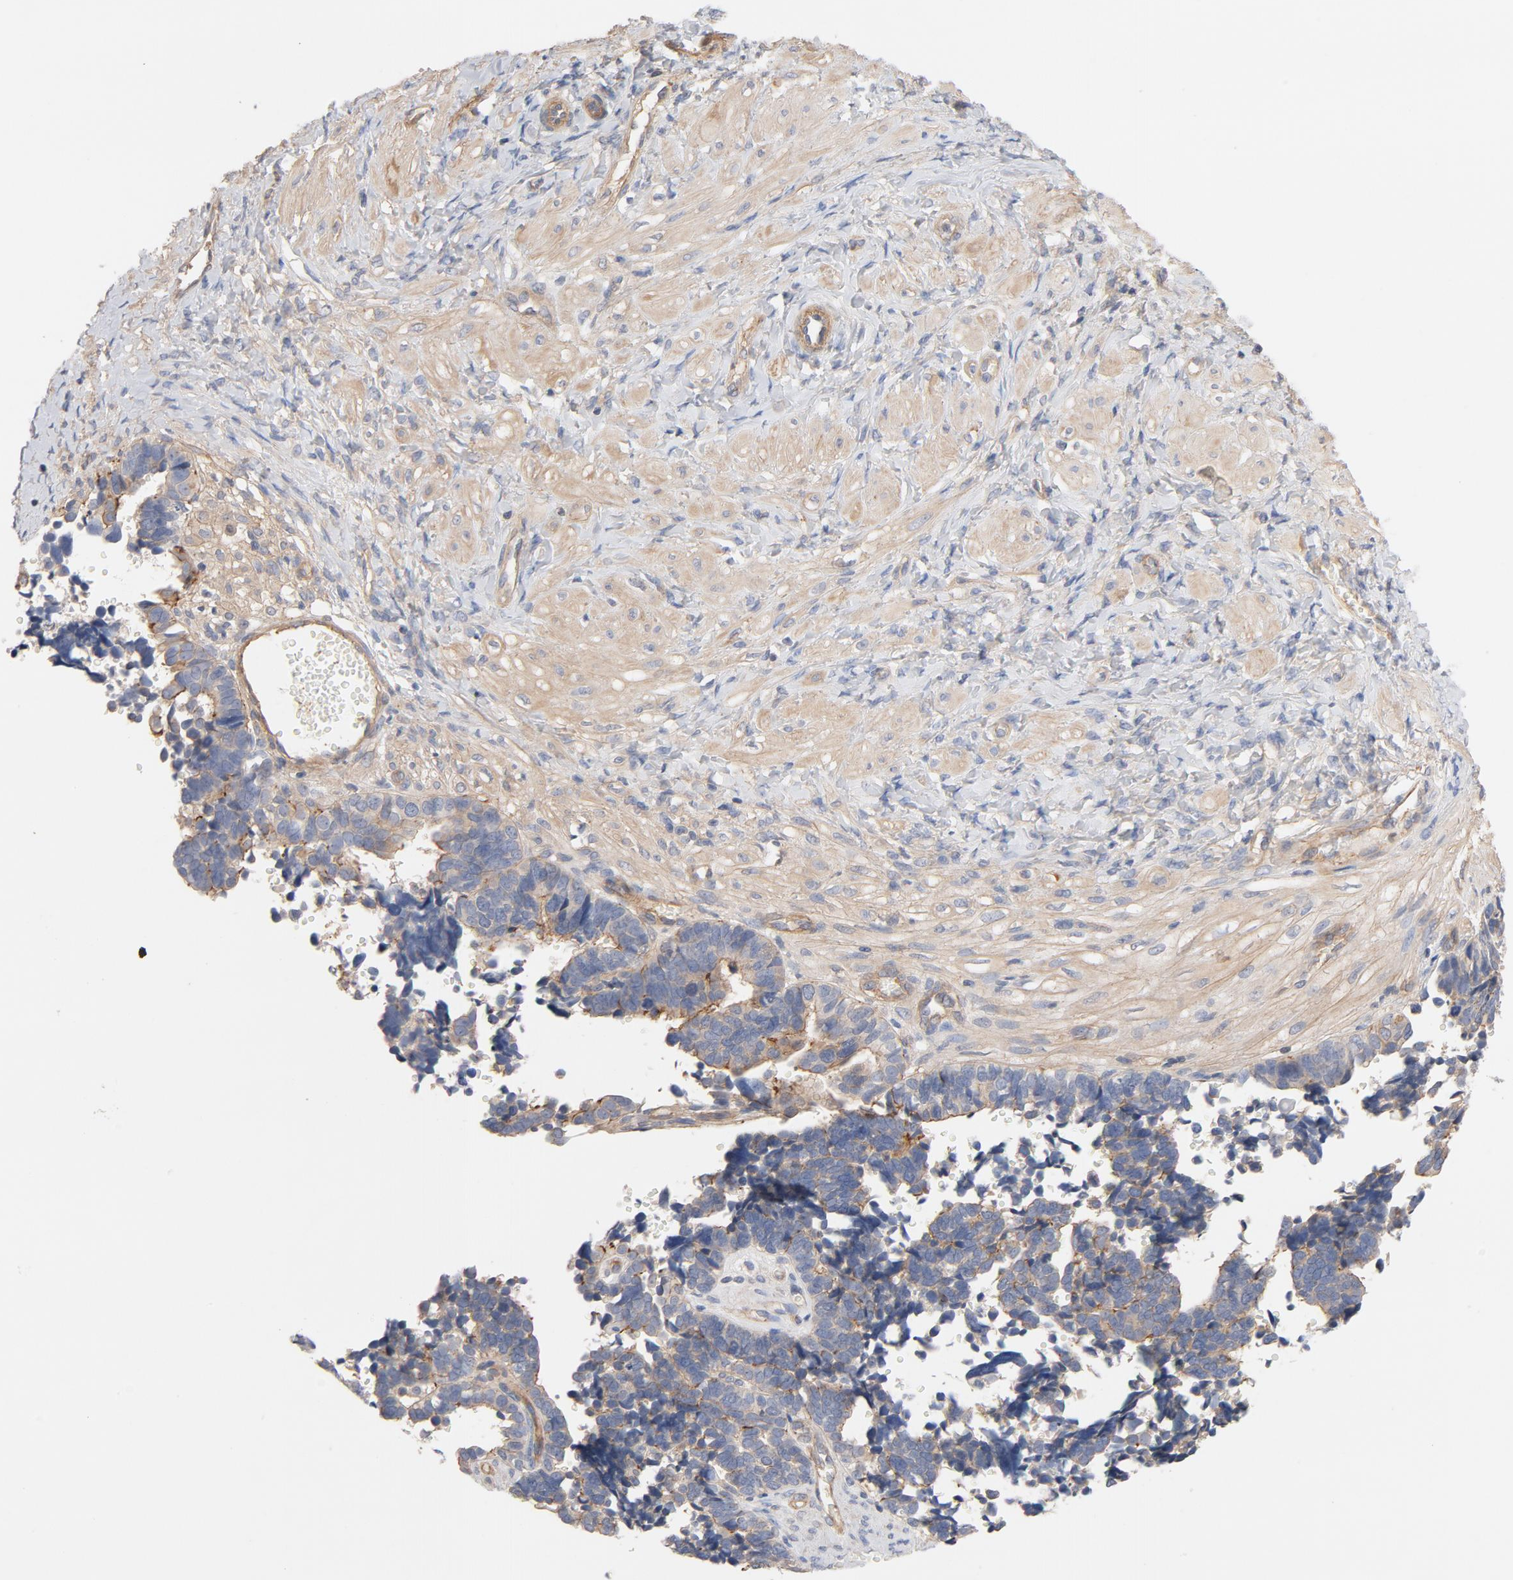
{"staining": {"intensity": "moderate", "quantity": ">75%", "location": "cytoplasmic/membranous"}, "tissue": "ovarian cancer", "cell_type": "Tumor cells", "image_type": "cancer", "snomed": [{"axis": "morphology", "description": "Cystadenocarcinoma, serous, NOS"}, {"axis": "topography", "description": "Ovary"}], "caption": "Approximately >75% of tumor cells in ovarian serous cystadenocarcinoma exhibit moderate cytoplasmic/membranous protein positivity as visualized by brown immunohistochemical staining.", "gene": "STRN3", "patient": {"sex": "female", "age": 77}}